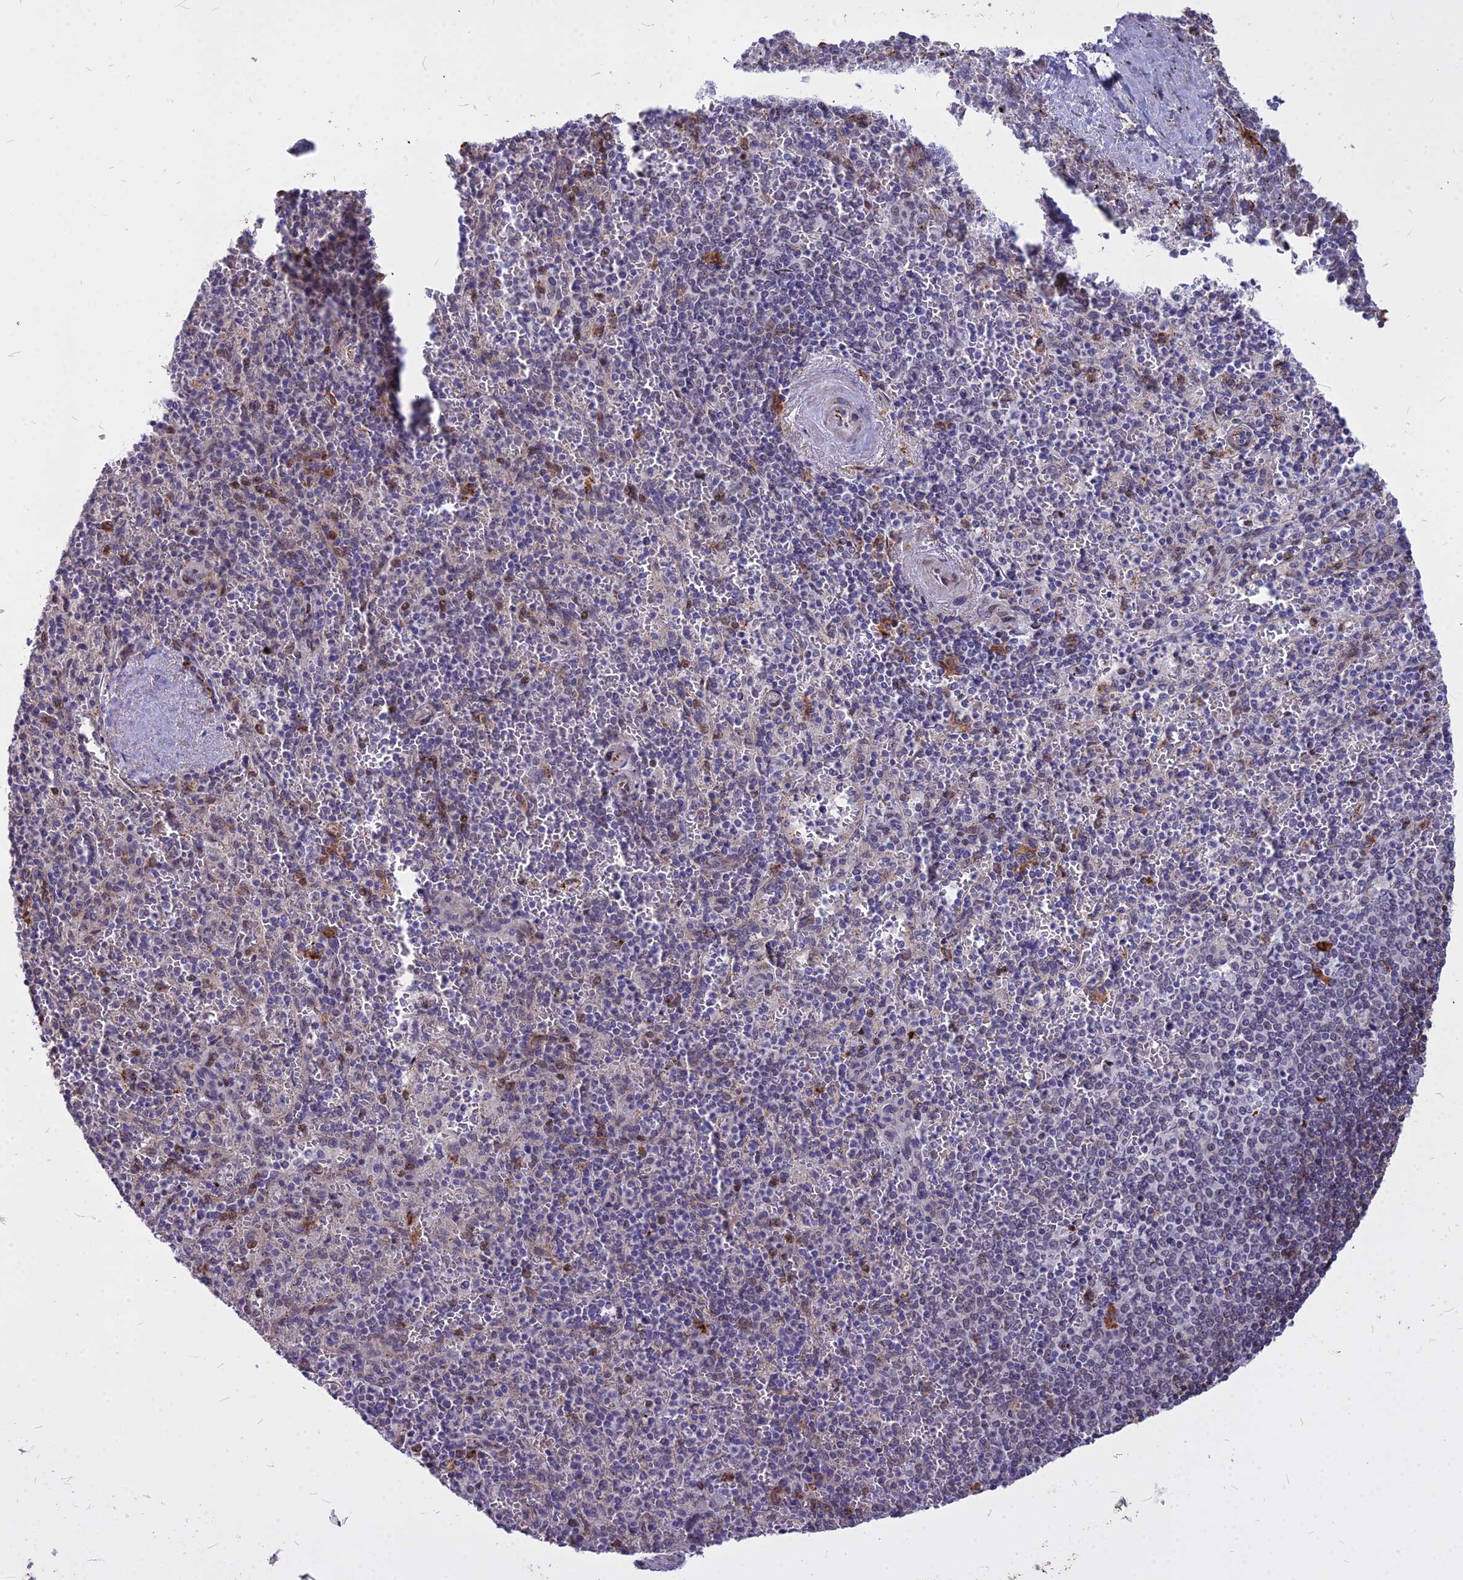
{"staining": {"intensity": "moderate", "quantity": "<25%", "location": "nuclear"}, "tissue": "spleen", "cell_type": "Cells in red pulp", "image_type": "normal", "snomed": [{"axis": "morphology", "description": "Normal tissue, NOS"}, {"axis": "morphology", "description": "Degeneration, NOS"}, {"axis": "topography", "description": "Spleen"}], "caption": "Immunohistochemical staining of normal human spleen exhibits low levels of moderate nuclear expression in about <25% of cells in red pulp.", "gene": "ALG10B", "patient": {"sex": "male", "age": 56}}